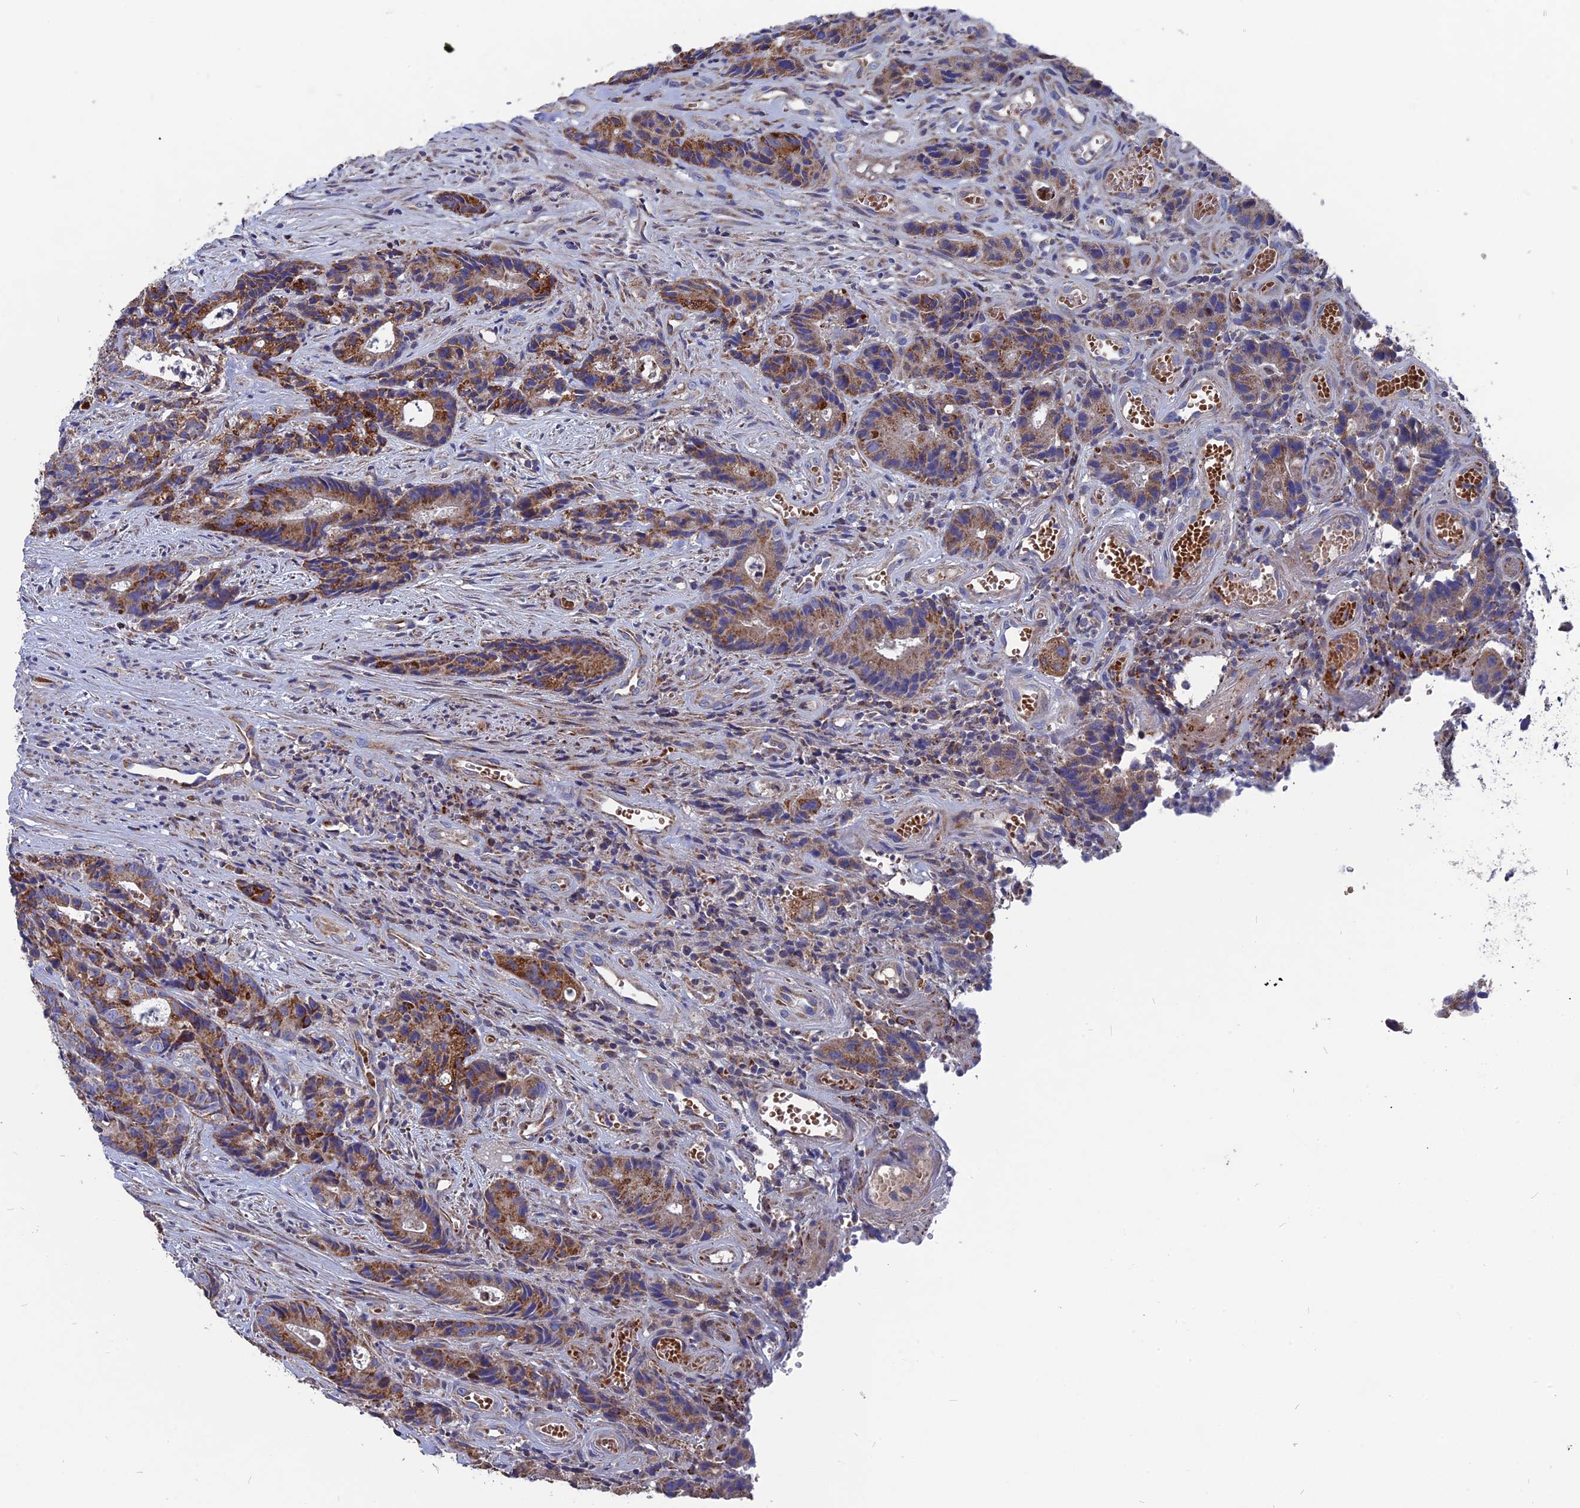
{"staining": {"intensity": "moderate", "quantity": ">75%", "location": "cytoplasmic/membranous"}, "tissue": "colorectal cancer", "cell_type": "Tumor cells", "image_type": "cancer", "snomed": [{"axis": "morphology", "description": "Adenocarcinoma, NOS"}, {"axis": "topography", "description": "Colon"}], "caption": "Moderate cytoplasmic/membranous protein staining is appreciated in about >75% of tumor cells in adenocarcinoma (colorectal).", "gene": "TGFA", "patient": {"sex": "female", "age": 57}}